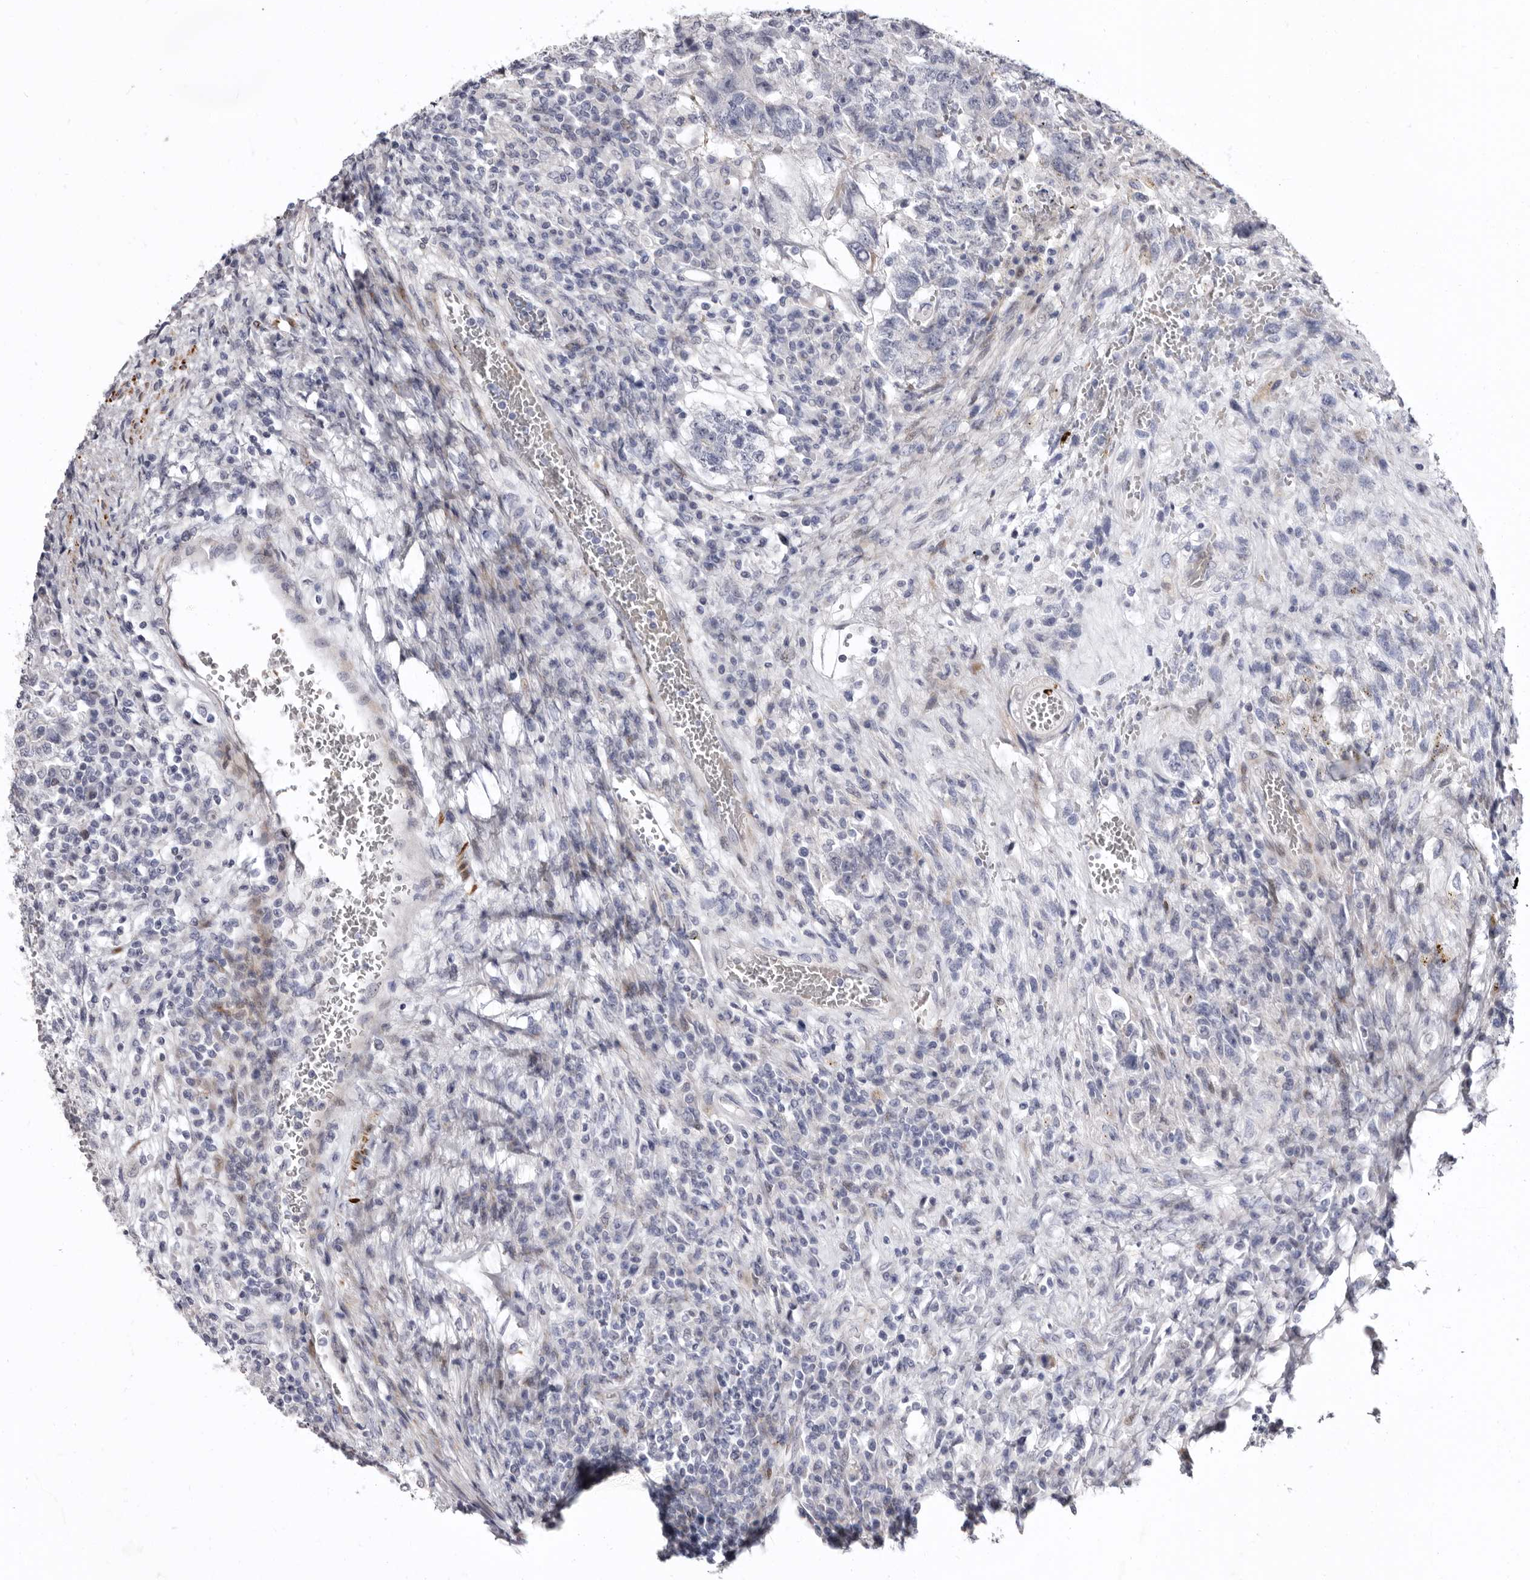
{"staining": {"intensity": "negative", "quantity": "none", "location": "none"}, "tissue": "testis cancer", "cell_type": "Tumor cells", "image_type": "cancer", "snomed": [{"axis": "morphology", "description": "Carcinoma, Embryonal, NOS"}, {"axis": "topography", "description": "Testis"}], "caption": "High power microscopy image of an IHC image of testis cancer (embryonal carcinoma), revealing no significant expression in tumor cells.", "gene": "AIDA", "patient": {"sex": "male", "age": 26}}